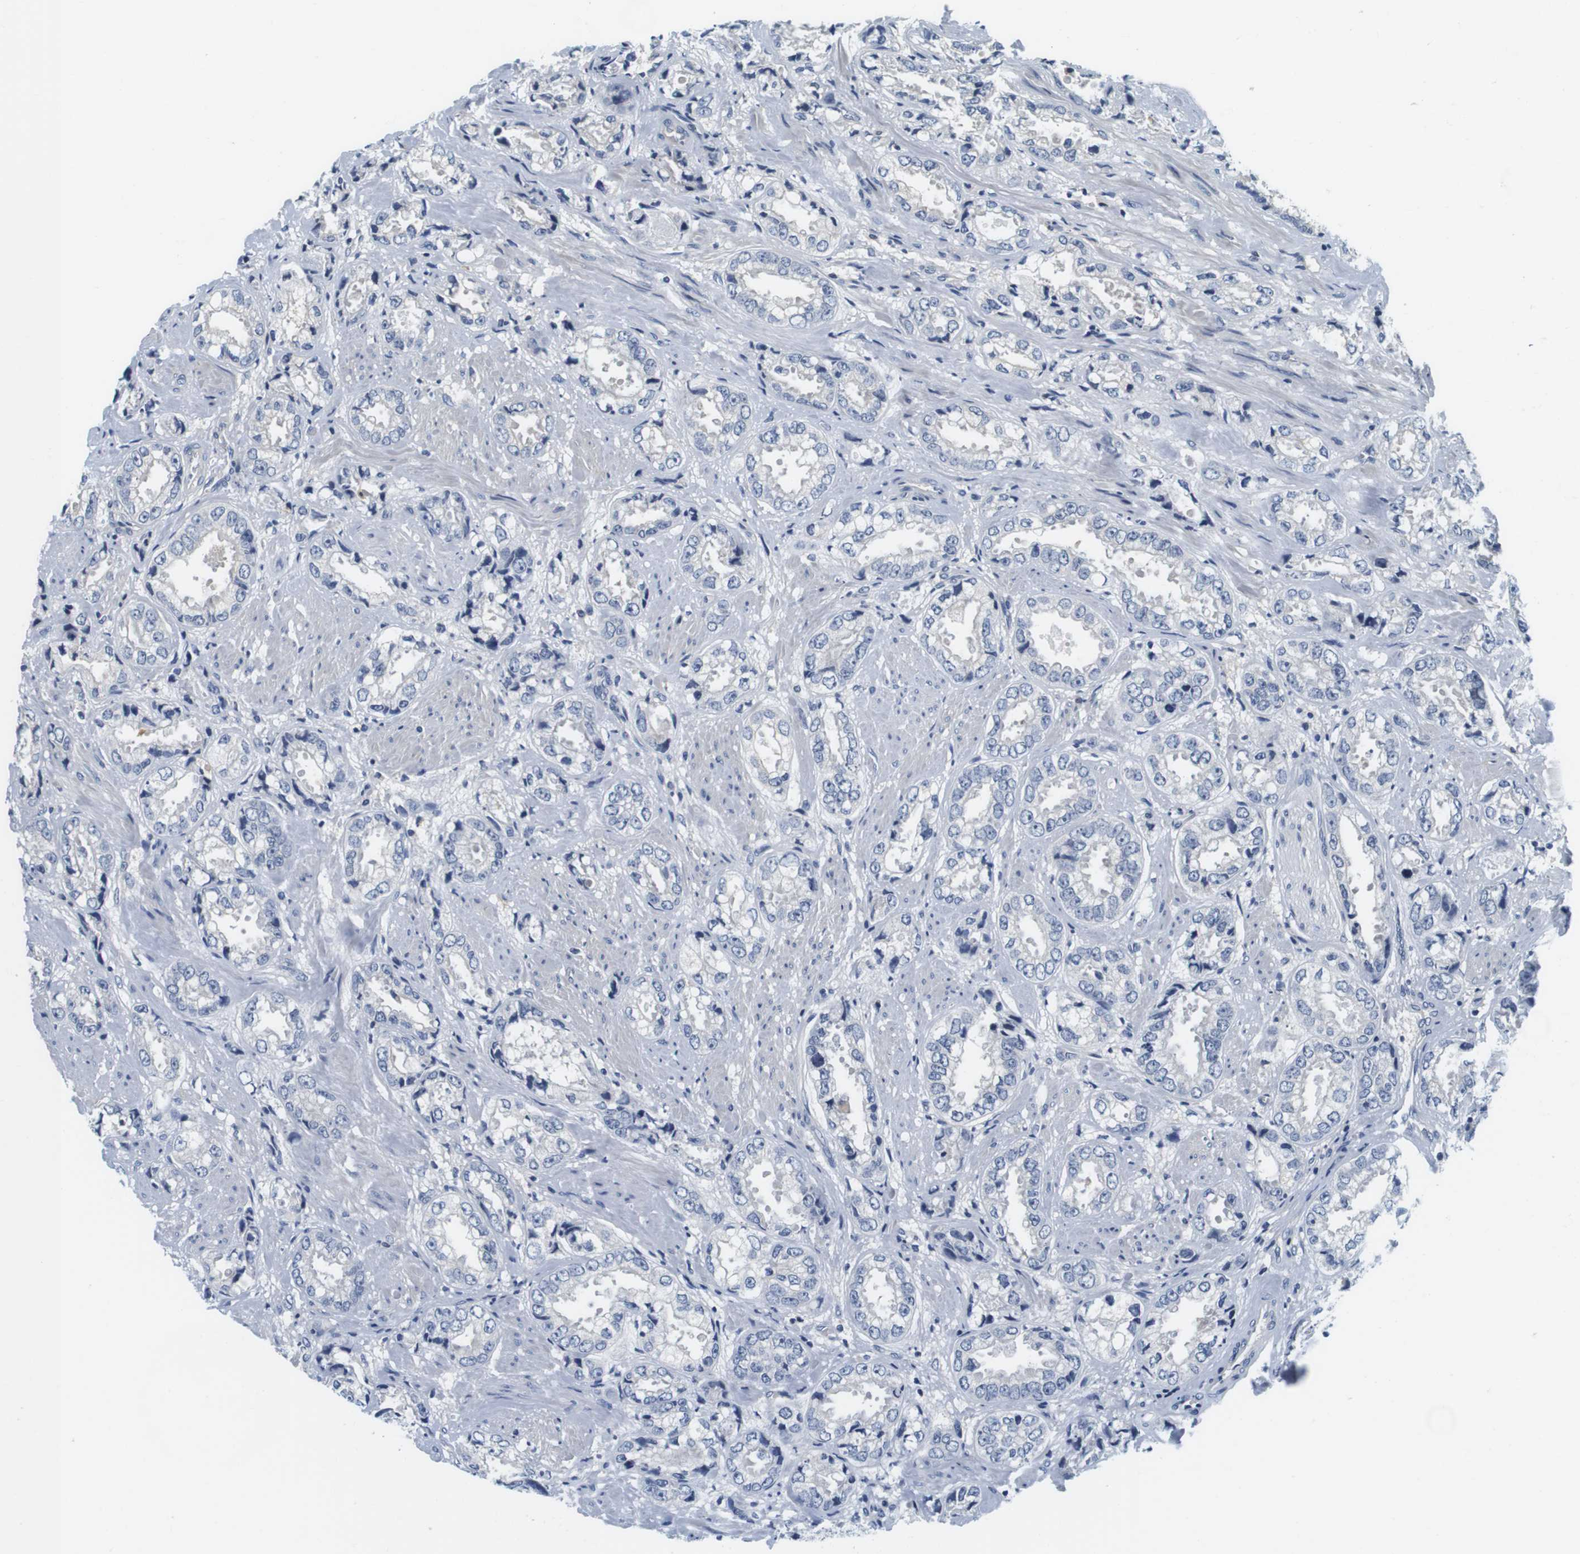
{"staining": {"intensity": "negative", "quantity": "none", "location": "none"}, "tissue": "prostate cancer", "cell_type": "Tumor cells", "image_type": "cancer", "snomed": [{"axis": "morphology", "description": "Adenocarcinoma, High grade"}, {"axis": "topography", "description": "Prostate"}], "caption": "DAB immunohistochemical staining of prostate cancer (adenocarcinoma (high-grade)) shows no significant staining in tumor cells.", "gene": "KCNJ5", "patient": {"sex": "male", "age": 61}}